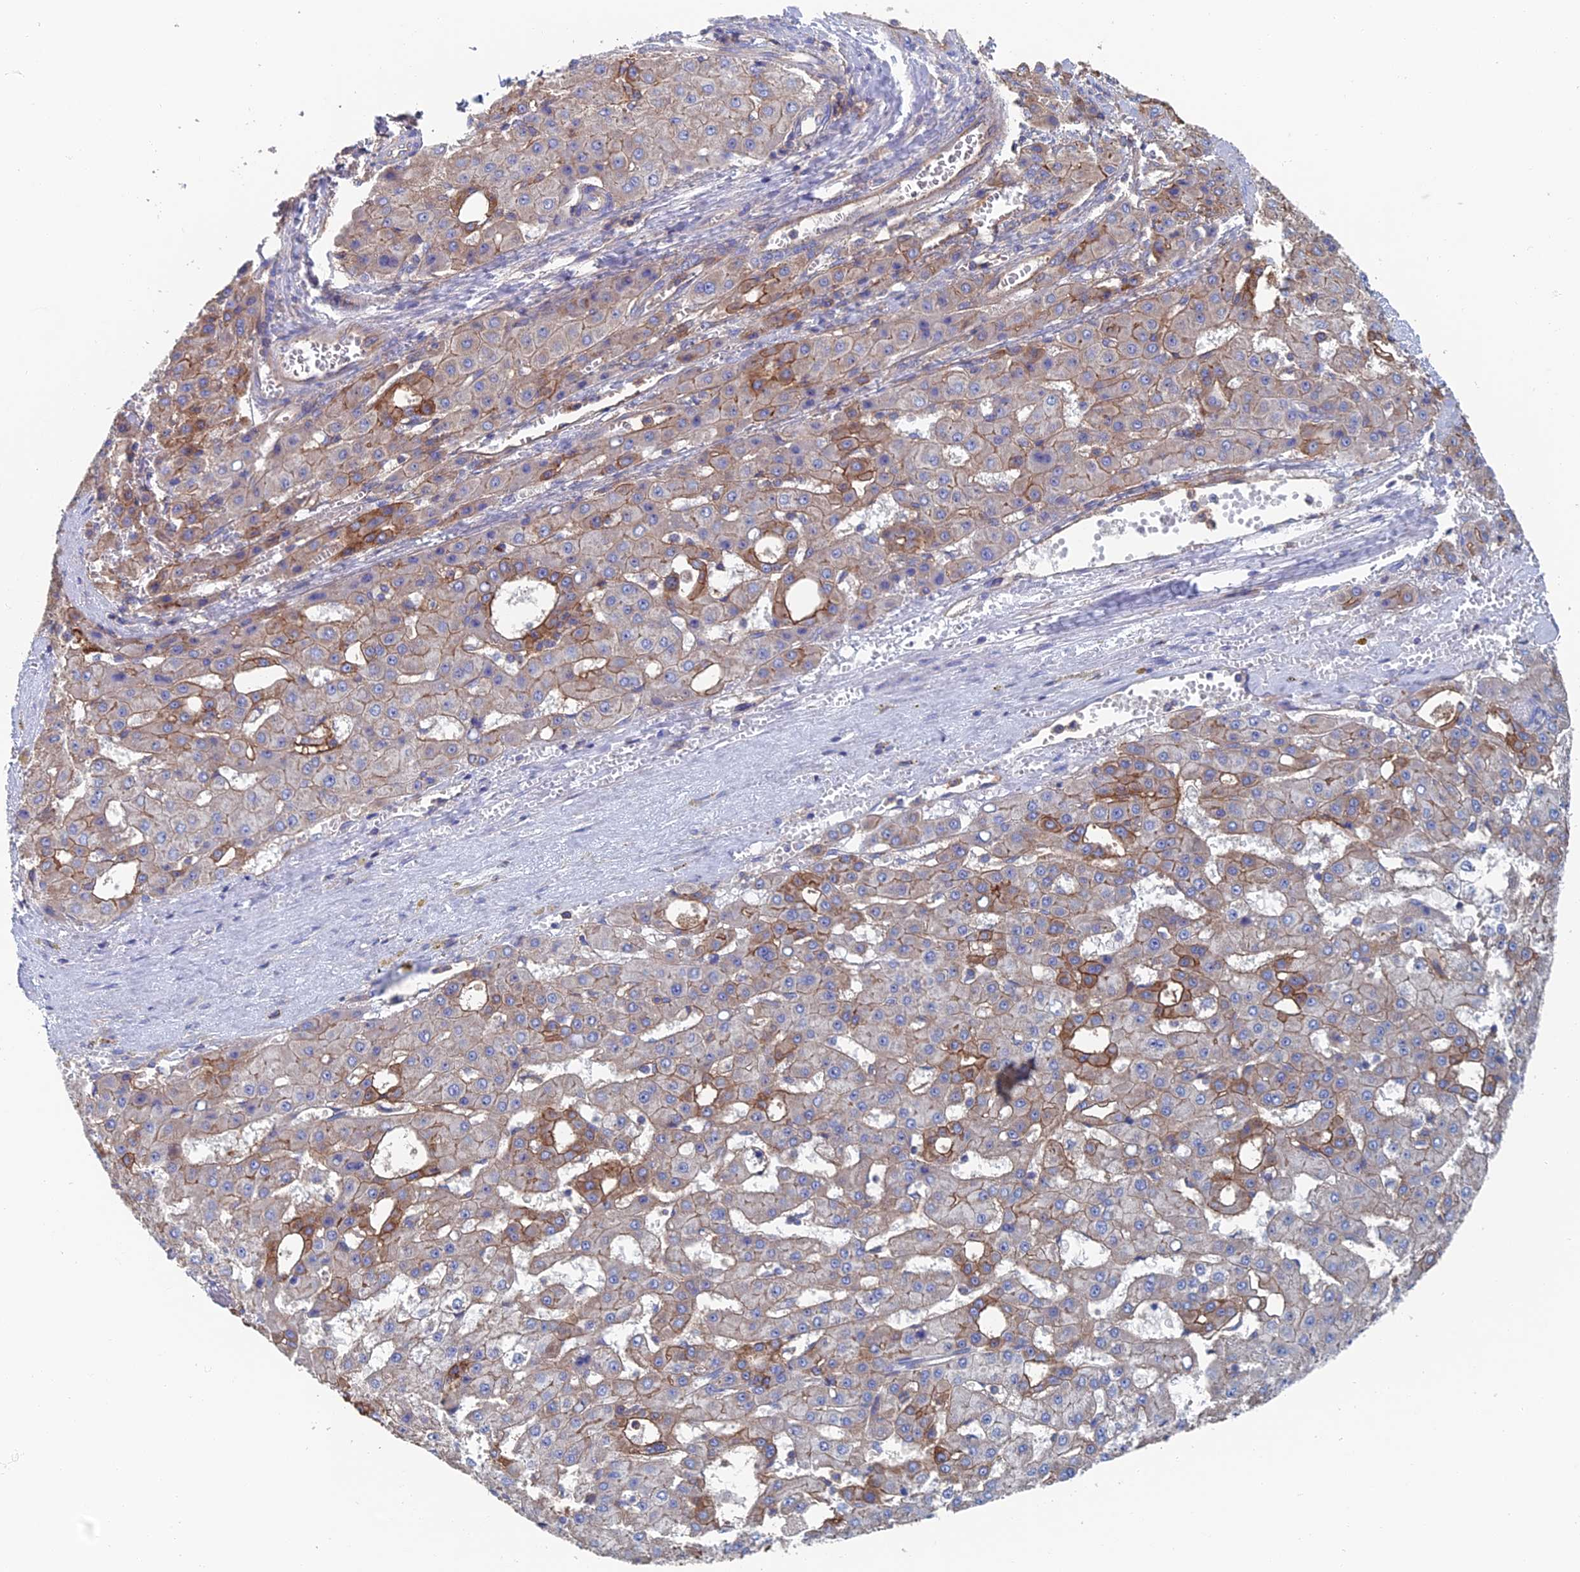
{"staining": {"intensity": "moderate", "quantity": "<25%", "location": "cytoplasmic/membranous"}, "tissue": "liver cancer", "cell_type": "Tumor cells", "image_type": "cancer", "snomed": [{"axis": "morphology", "description": "Carcinoma, Hepatocellular, NOS"}, {"axis": "topography", "description": "Liver"}], "caption": "Tumor cells reveal low levels of moderate cytoplasmic/membranous expression in approximately <25% of cells in liver hepatocellular carcinoma.", "gene": "SNX11", "patient": {"sex": "male", "age": 47}}